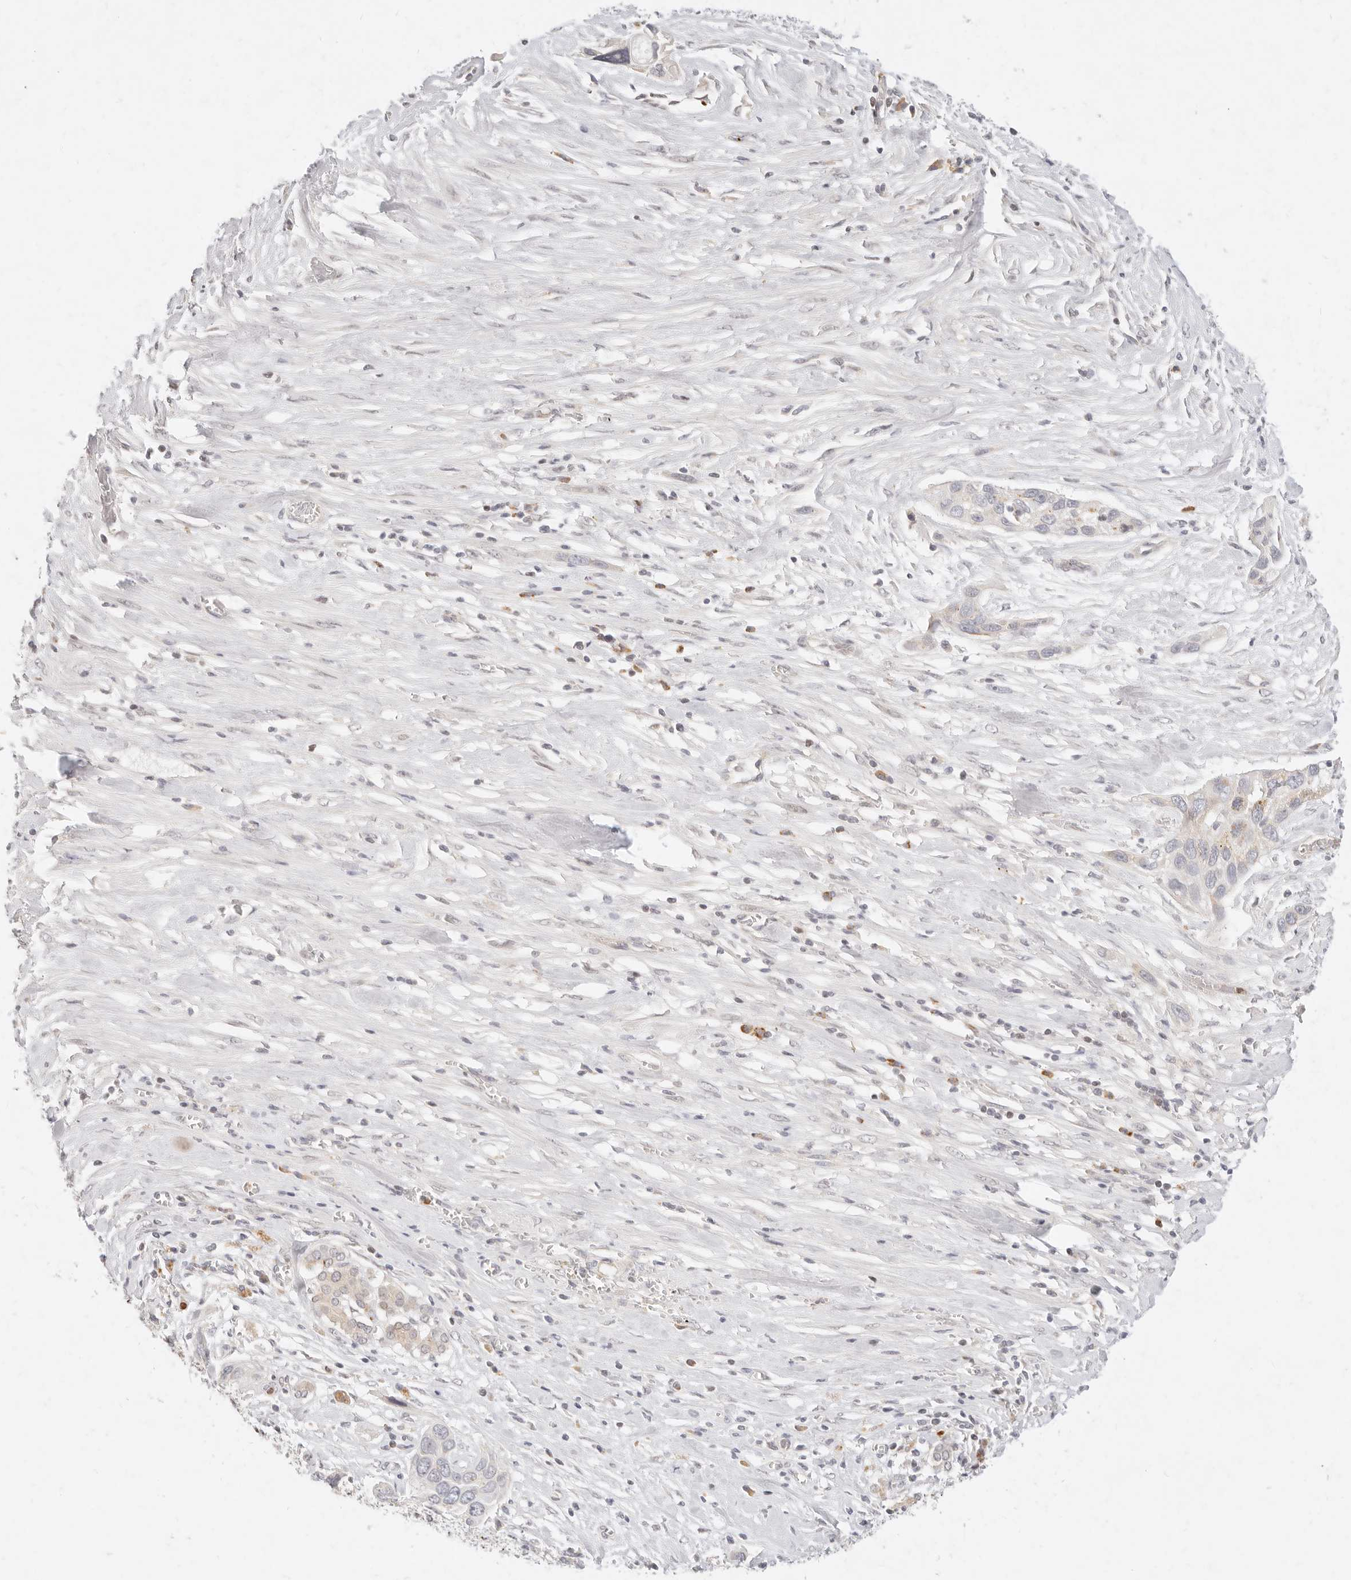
{"staining": {"intensity": "negative", "quantity": "none", "location": "none"}, "tissue": "pancreatic cancer", "cell_type": "Tumor cells", "image_type": "cancer", "snomed": [{"axis": "morphology", "description": "Adenocarcinoma, NOS"}, {"axis": "topography", "description": "Pancreas"}], "caption": "High power microscopy histopathology image of an IHC histopathology image of adenocarcinoma (pancreatic), revealing no significant expression in tumor cells.", "gene": "ASCL3", "patient": {"sex": "female", "age": 60}}